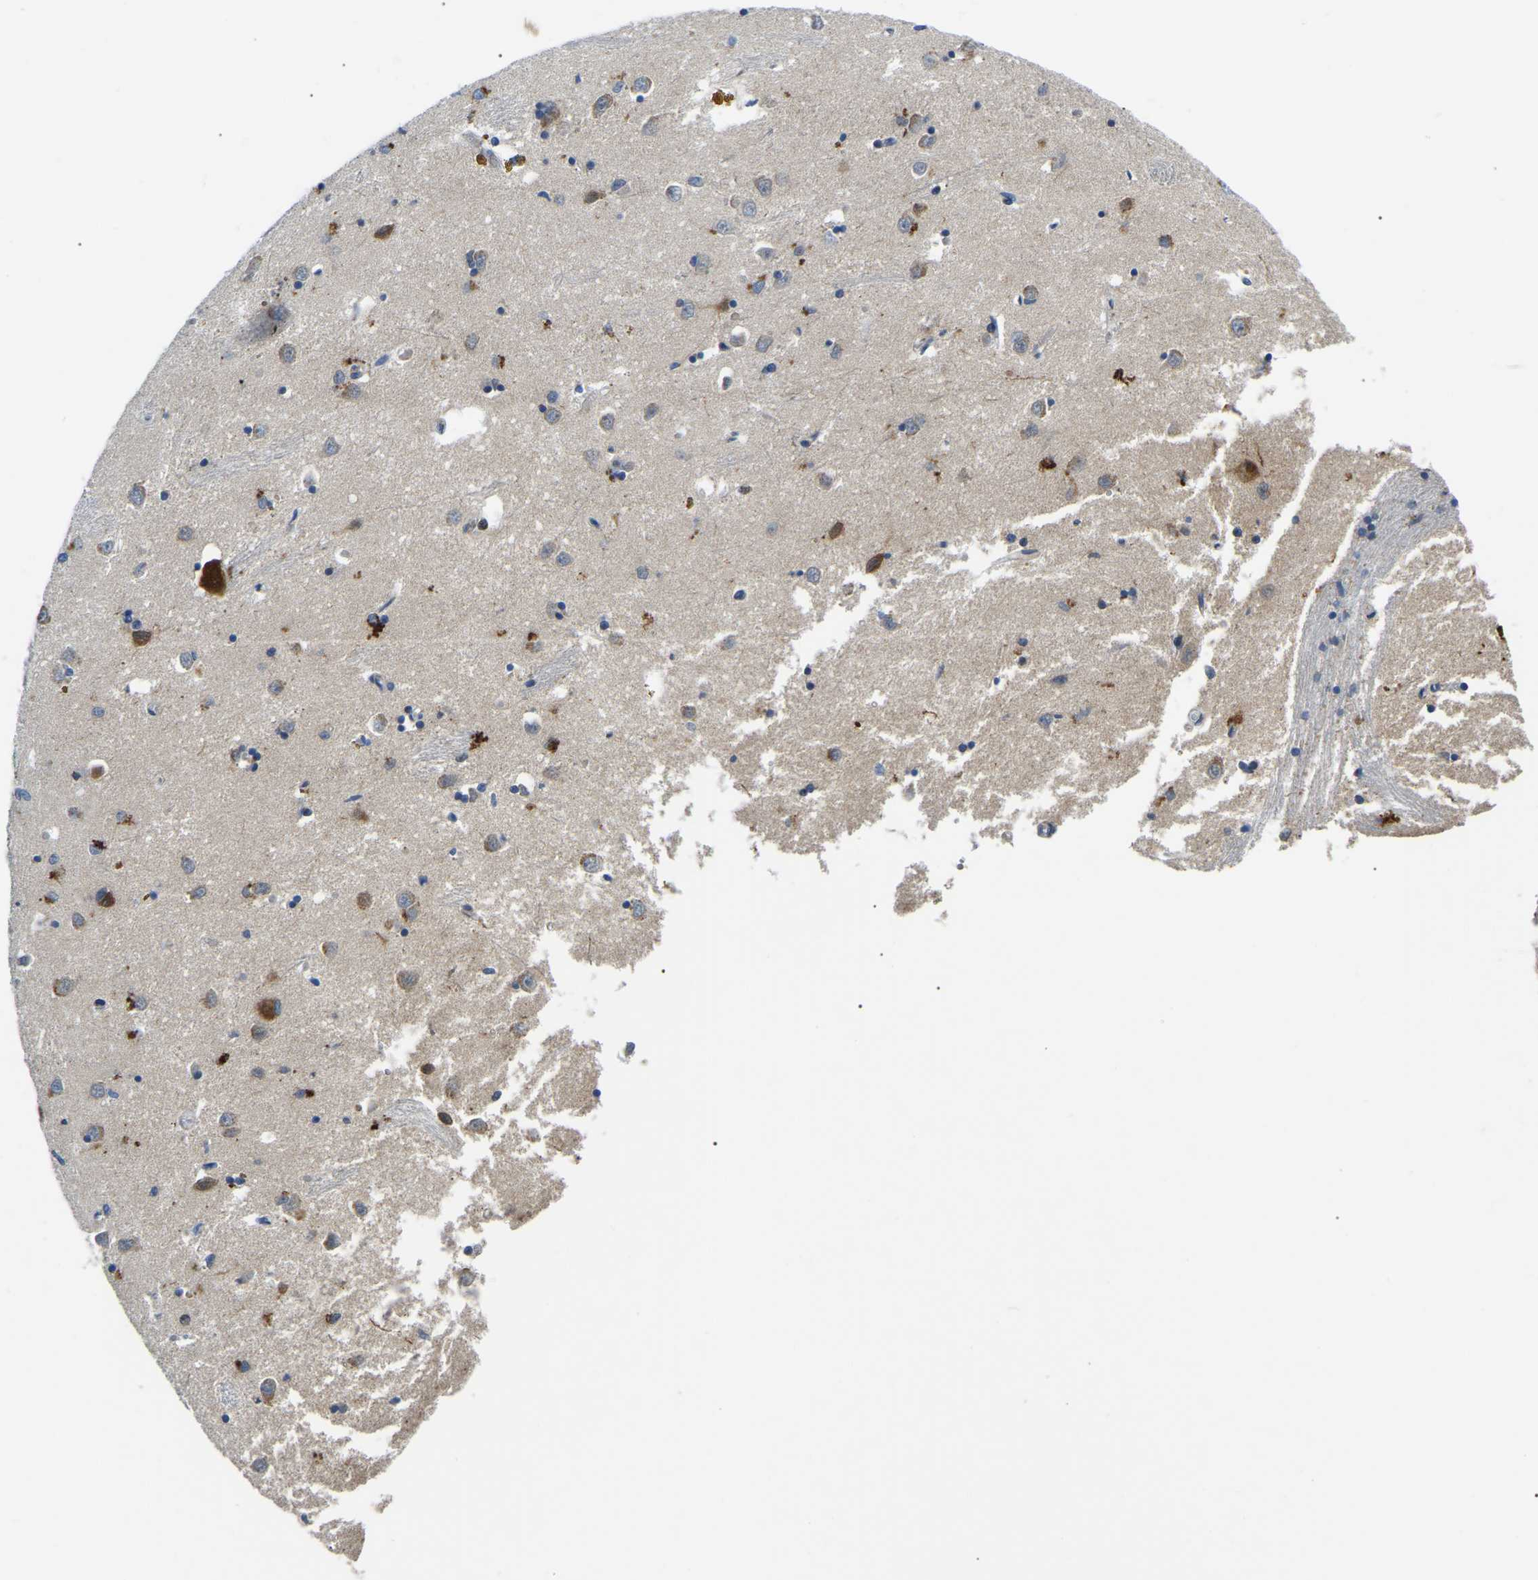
{"staining": {"intensity": "strong", "quantity": "25%-75%", "location": "cytoplasmic/membranous"}, "tissue": "caudate", "cell_type": "Glial cells", "image_type": "normal", "snomed": [{"axis": "morphology", "description": "Normal tissue, NOS"}, {"axis": "topography", "description": "Lateral ventricle wall"}], "caption": "Caudate stained with immunohistochemistry (IHC) shows strong cytoplasmic/membranous staining in approximately 25%-75% of glial cells. Using DAB (3,3'-diaminobenzidine) (brown) and hematoxylin (blue) stains, captured at high magnification using brightfield microscopy.", "gene": "PPM1E", "patient": {"sex": "female", "age": 19}}